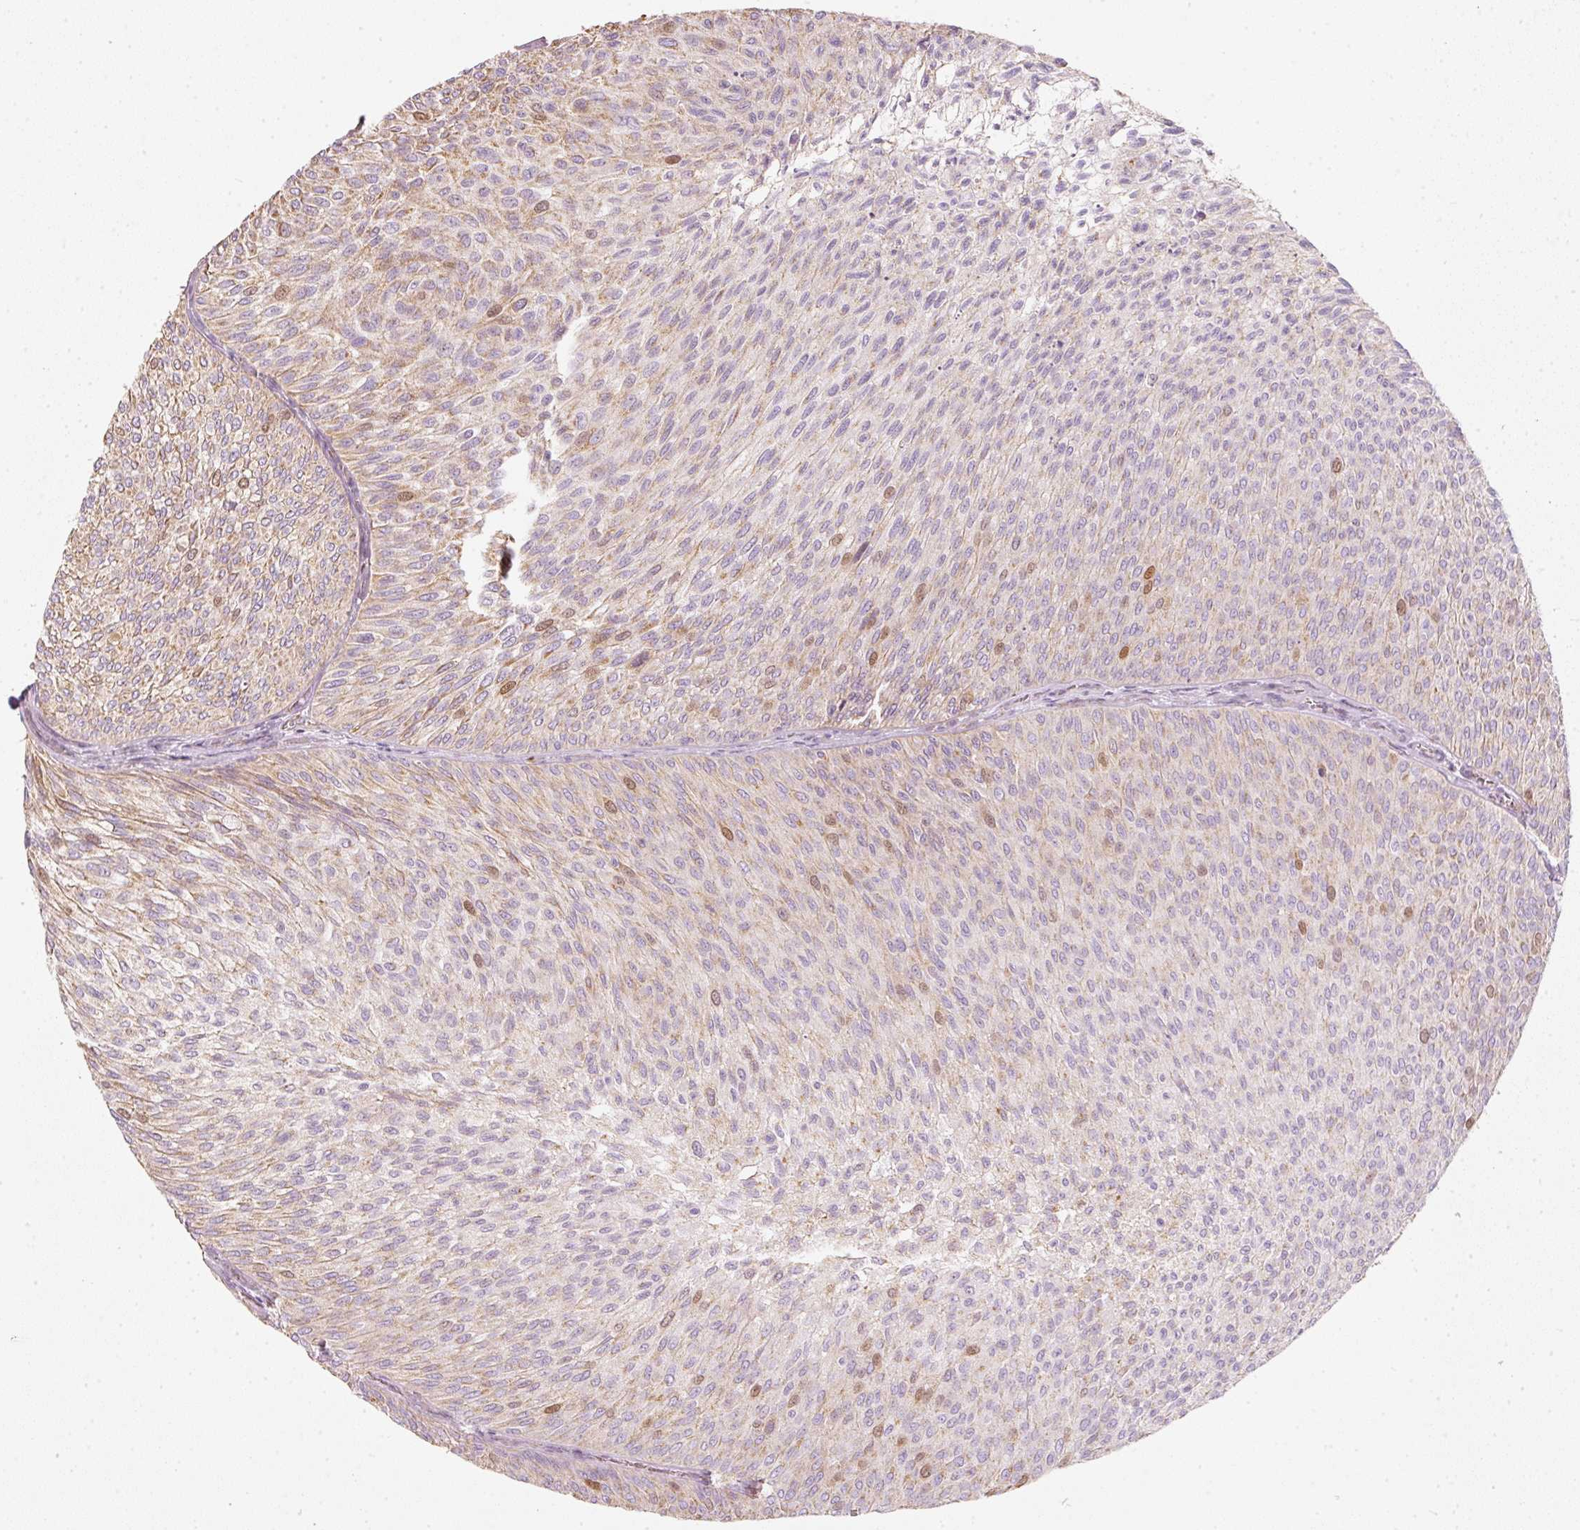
{"staining": {"intensity": "moderate", "quantity": "25%-75%", "location": "cytoplasmic/membranous,nuclear"}, "tissue": "urothelial cancer", "cell_type": "Tumor cells", "image_type": "cancer", "snomed": [{"axis": "morphology", "description": "Urothelial carcinoma, Low grade"}, {"axis": "topography", "description": "Urinary bladder"}], "caption": "This histopathology image displays immunohistochemistry staining of urothelial cancer, with medium moderate cytoplasmic/membranous and nuclear staining in approximately 25%-75% of tumor cells.", "gene": "DUT", "patient": {"sex": "male", "age": 91}}